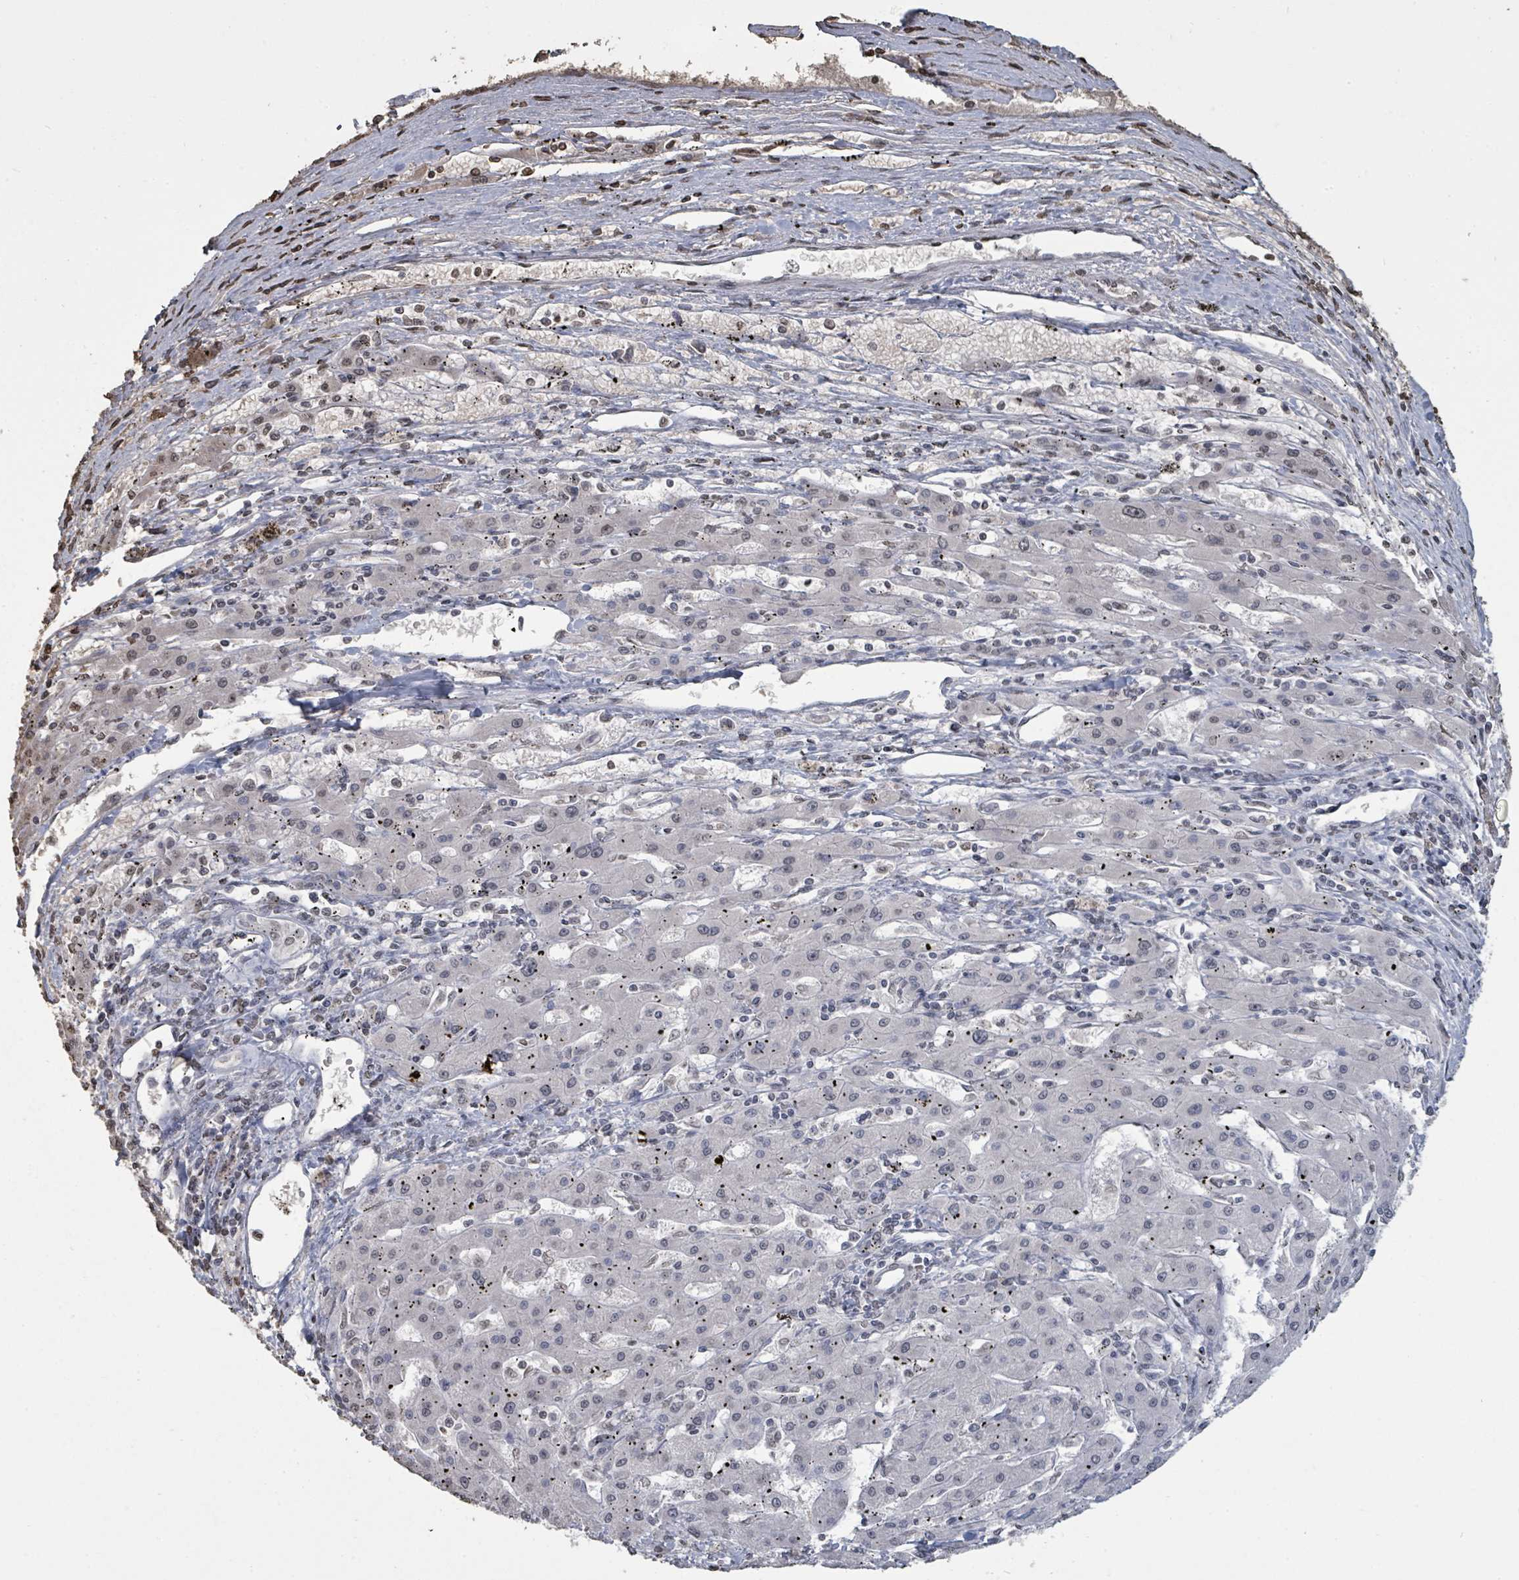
{"staining": {"intensity": "weak", "quantity": "<25%", "location": "nuclear"}, "tissue": "liver cancer", "cell_type": "Tumor cells", "image_type": "cancer", "snomed": [{"axis": "morphology", "description": "Carcinoma, Hepatocellular, NOS"}, {"axis": "topography", "description": "Liver"}], "caption": "This is an immunohistochemistry photomicrograph of hepatocellular carcinoma (liver). There is no staining in tumor cells.", "gene": "MRPS12", "patient": {"sex": "male", "age": 72}}